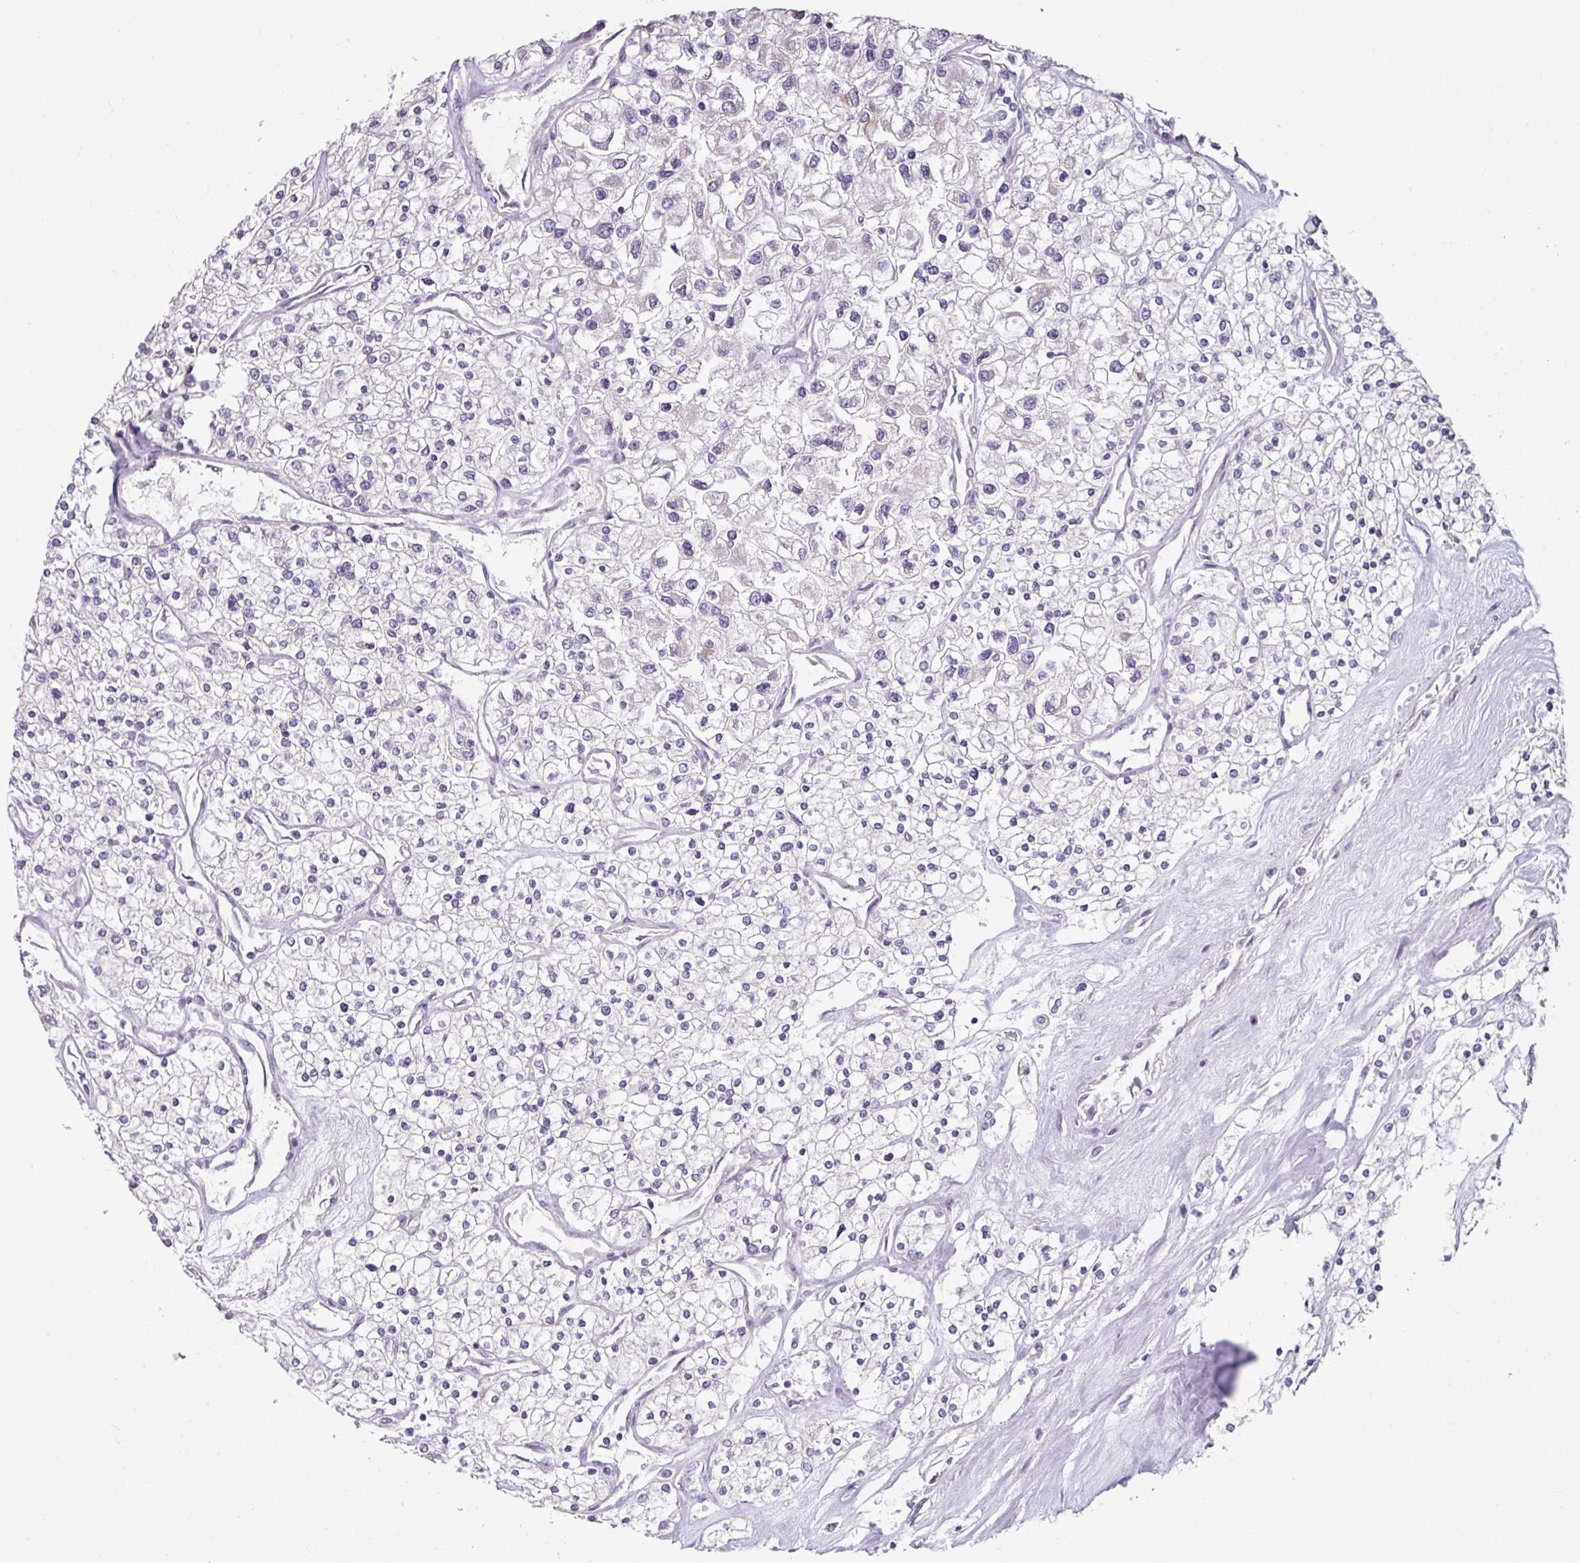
{"staining": {"intensity": "negative", "quantity": "none", "location": "none"}, "tissue": "renal cancer", "cell_type": "Tumor cells", "image_type": "cancer", "snomed": [{"axis": "morphology", "description": "Adenocarcinoma, NOS"}, {"axis": "topography", "description": "Kidney"}], "caption": "Immunohistochemistry photomicrograph of human renal cancer stained for a protein (brown), which demonstrates no expression in tumor cells. The staining was performed using DAB to visualize the protein expression in brown, while the nuclei were stained in blue with hematoxylin (Magnification: 20x).", "gene": "ELK1", "patient": {"sex": "male", "age": 80}}